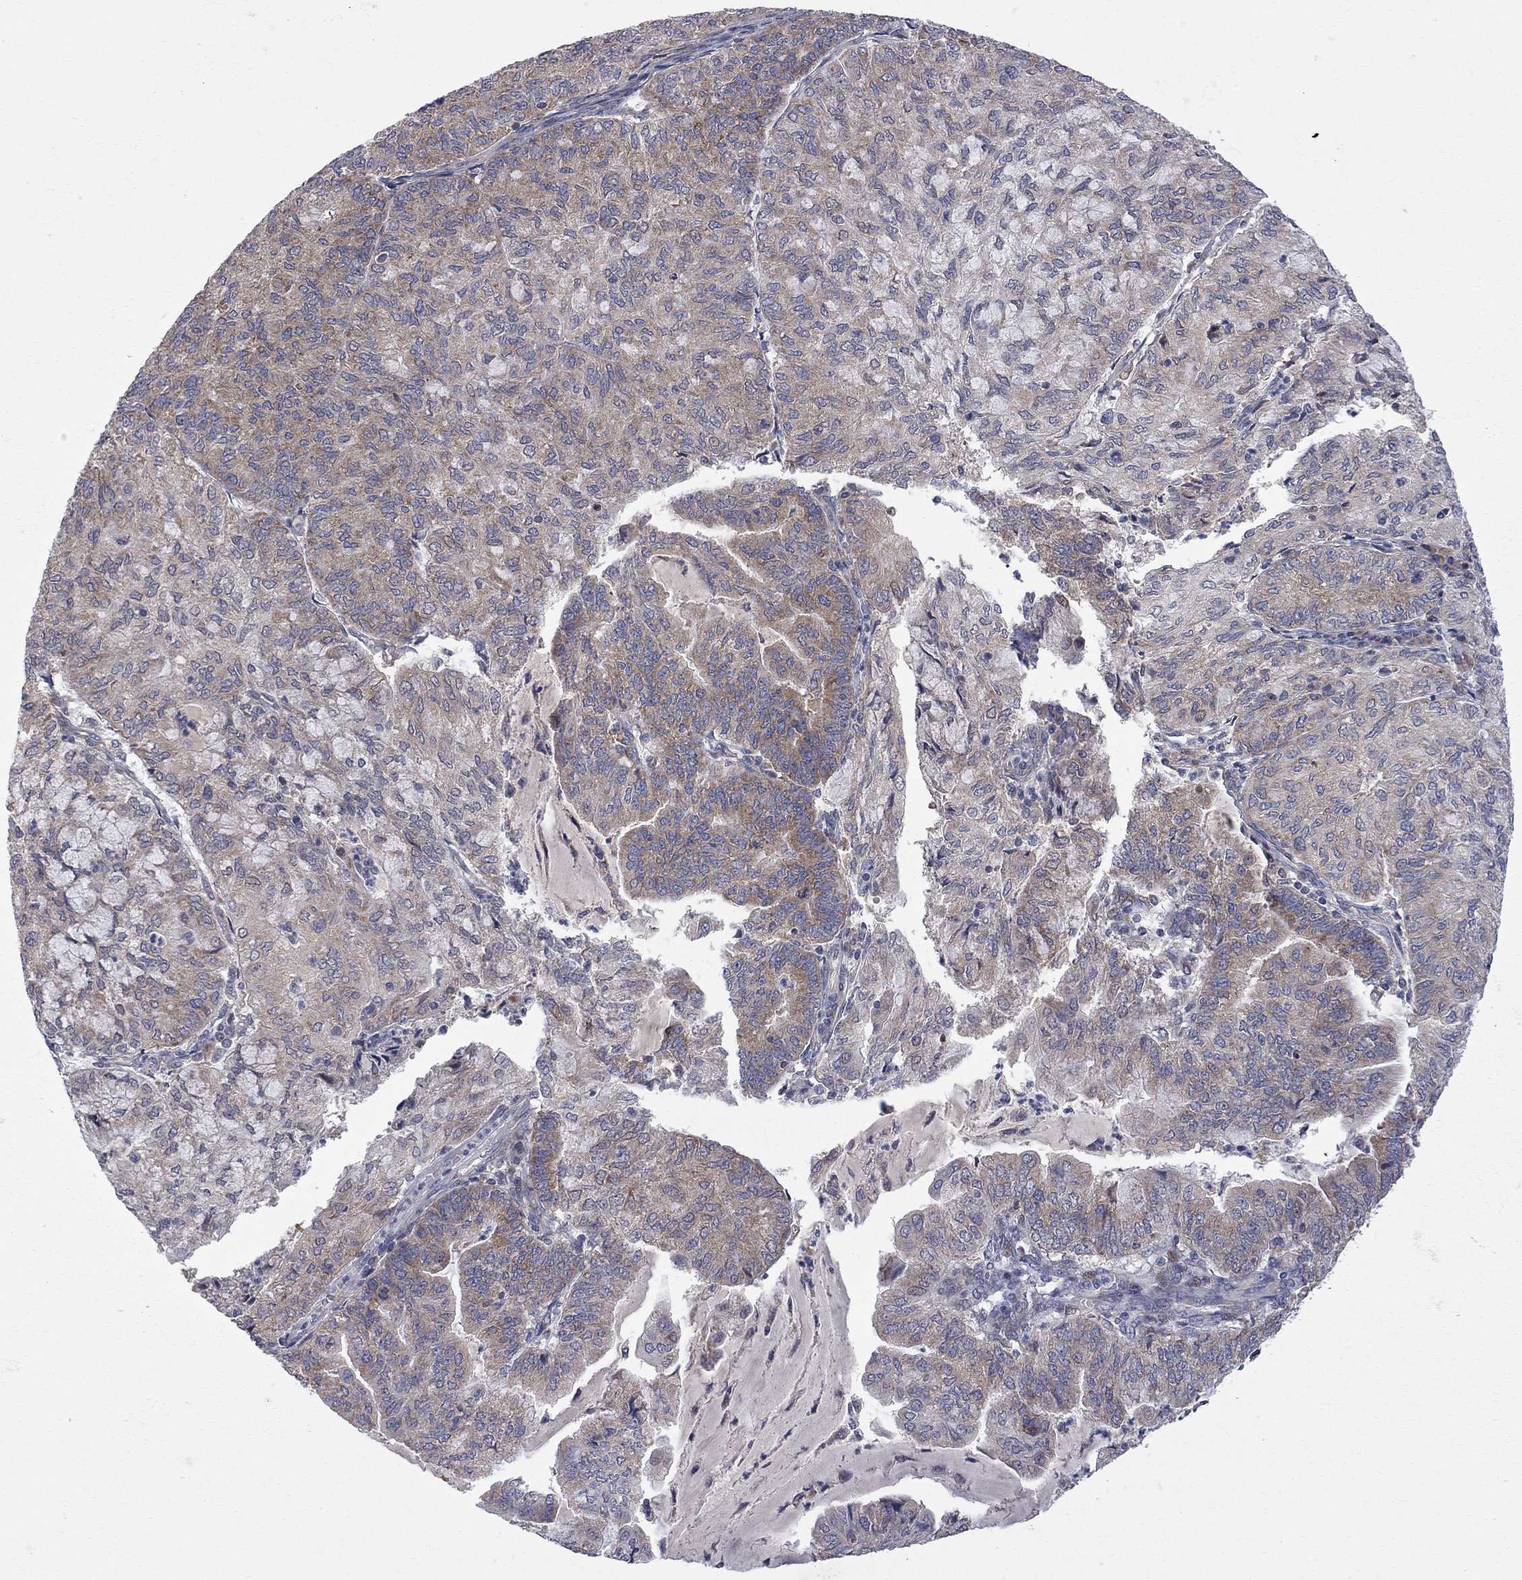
{"staining": {"intensity": "moderate", "quantity": "25%-75%", "location": "cytoplasmic/membranous"}, "tissue": "endometrial cancer", "cell_type": "Tumor cells", "image_type": "cancer", "snomed": [{"axis": "morphology", "description": "Adenocarcinoma, NOS"}, {"axis": "topography", "description": "Endometrium"}], "caption": "Human endometrial cancer stained for a protein (brown) reveals moderate cytoplasmic/membranous positive staining in about 25%-75% of tumor cells.", "gene": "CNOT11", "patient": {"sex": "female", "age": 82}}